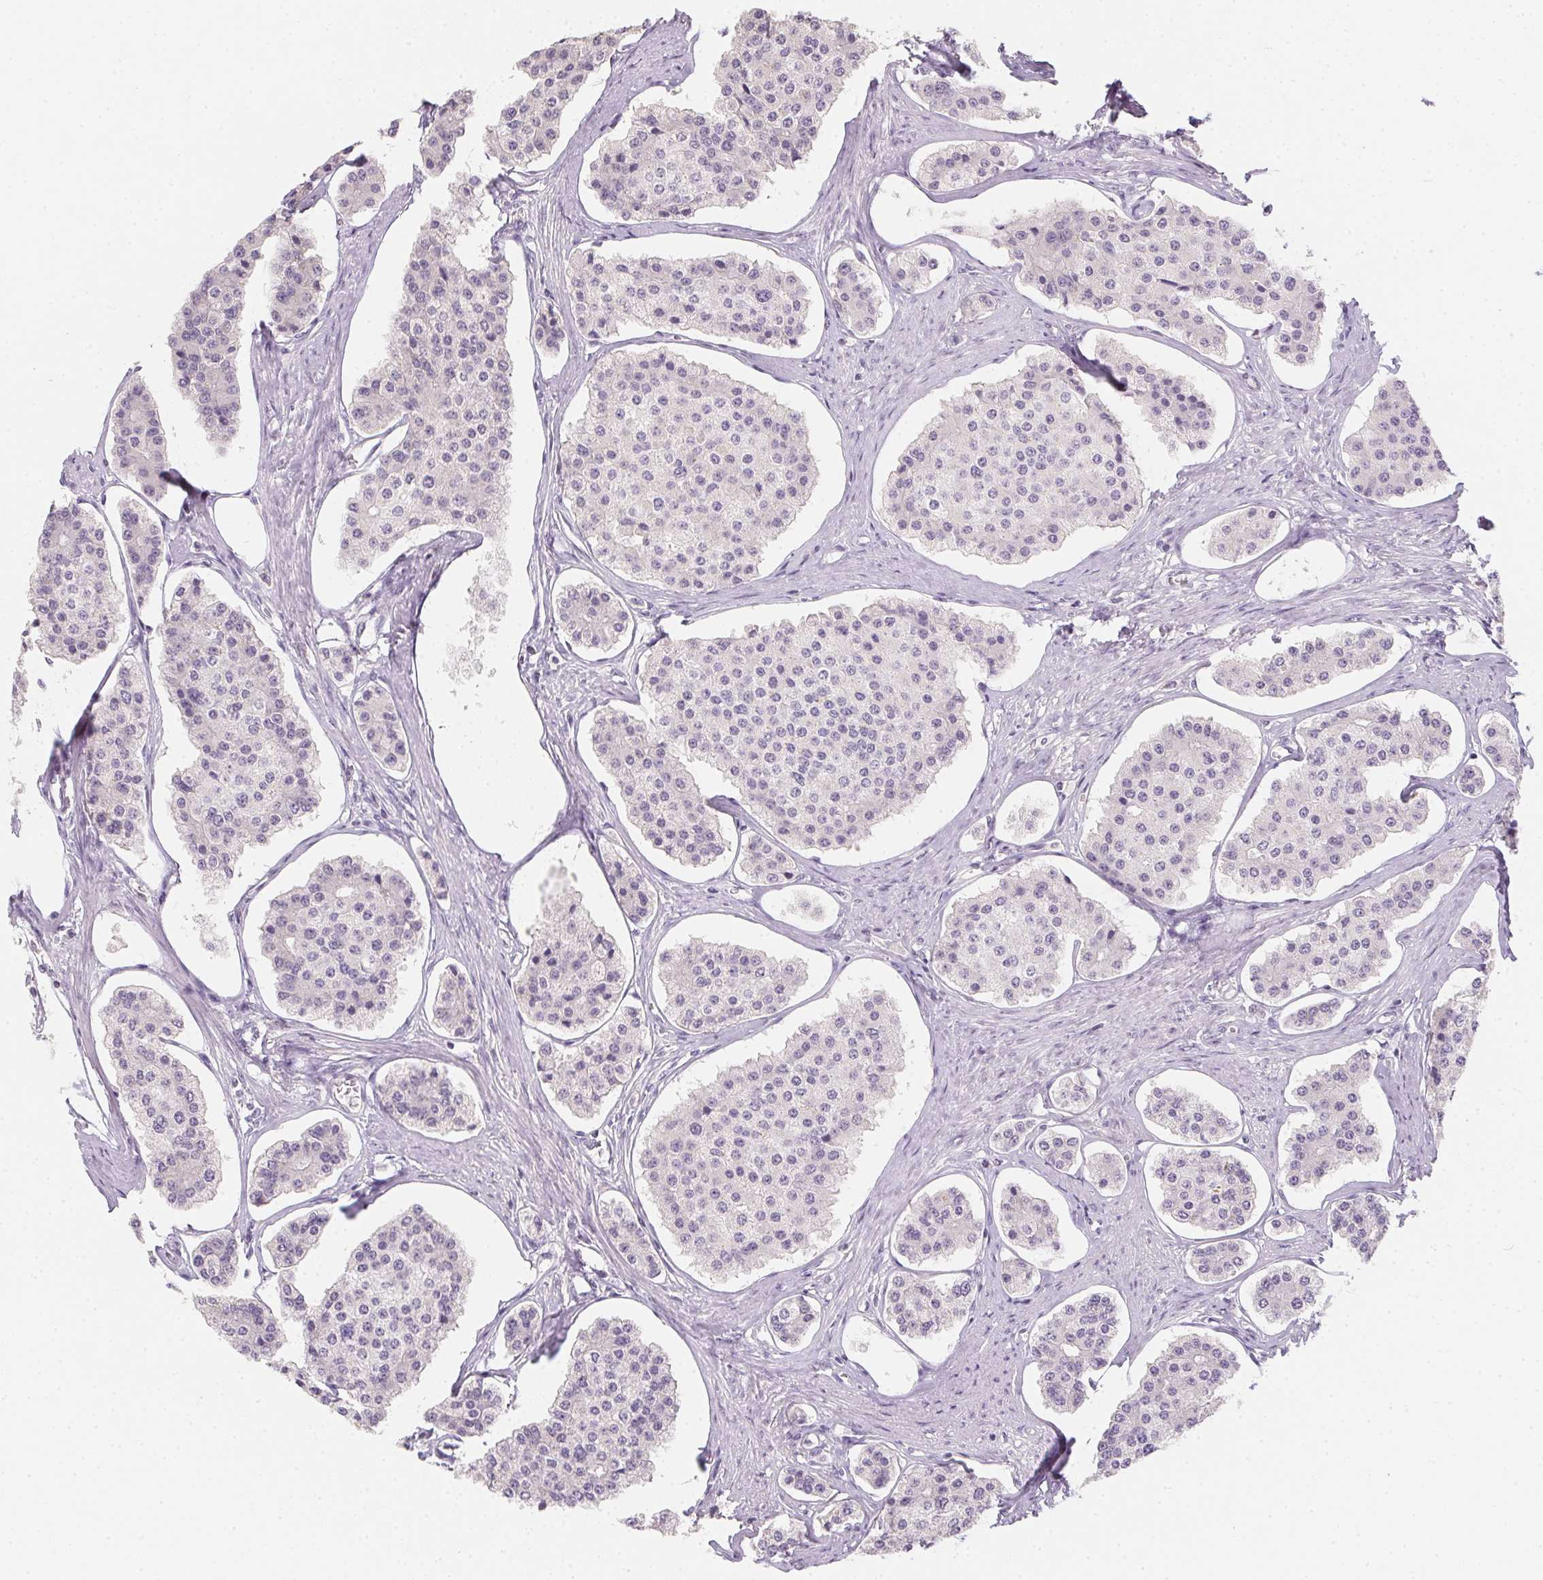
{"staining": {"intensity": "negative", "quantity": "none", "location": "none"}, "tissue": "carcinoid", "cell_type": "Tumor cells", "image_type": "cancer", "snomed": [{"axis": "morphology", "description": "Carcinoid, malignant, NOS"}, {"axis": "topography", "description": "Small intestine"}], "caption": "An IHC photomicrograph of malignant carcinoid is shown. There is no staining in tumor cells of malignant carcinoid.", "gene": "ZBBX", "patient": {"sex": "female", "age": 65}}